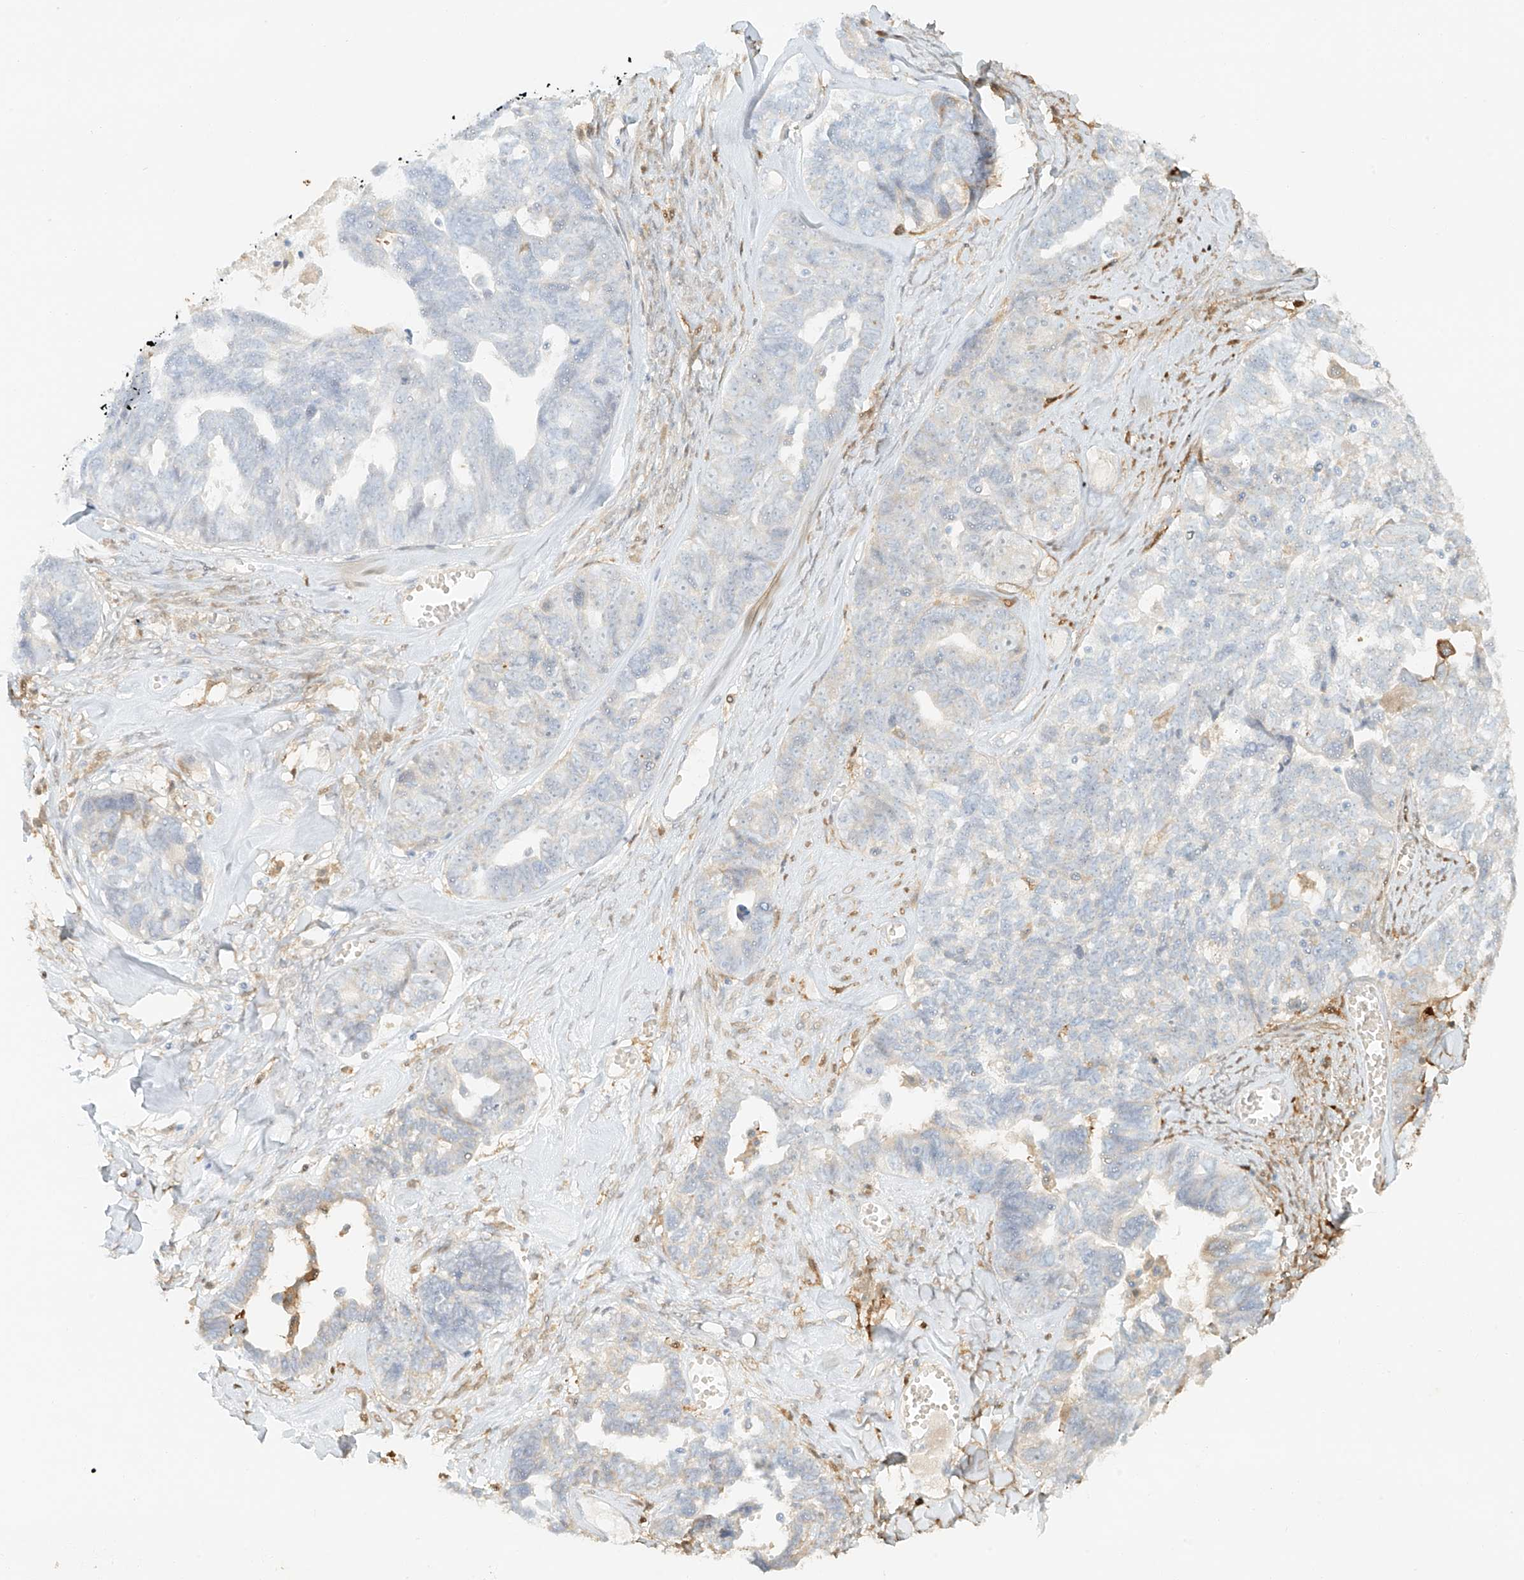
{"staining": {"intensity": "negative", "quantity": "none", "location": "none"}, "tissue": "ovarian cancer", "cell_type": "Tumor cells", "image_type": "cancer", "snomed": [{"axis": "morphology", "description": "Cystadenocarcinoma, serous, NOS"}, {"axis": "topography", "description": "Ovary"}], "caption": "Immunohistochemistry histopathology image of neoplastic tissue: human ovarian serous cystadenocarcinoma stained with DAB (3,3'-diaminobenzidine) shows no significant protein positivity in tumor cells.", "gene": "UPK1B", "patient": {"sex": "female", "age": 79}}